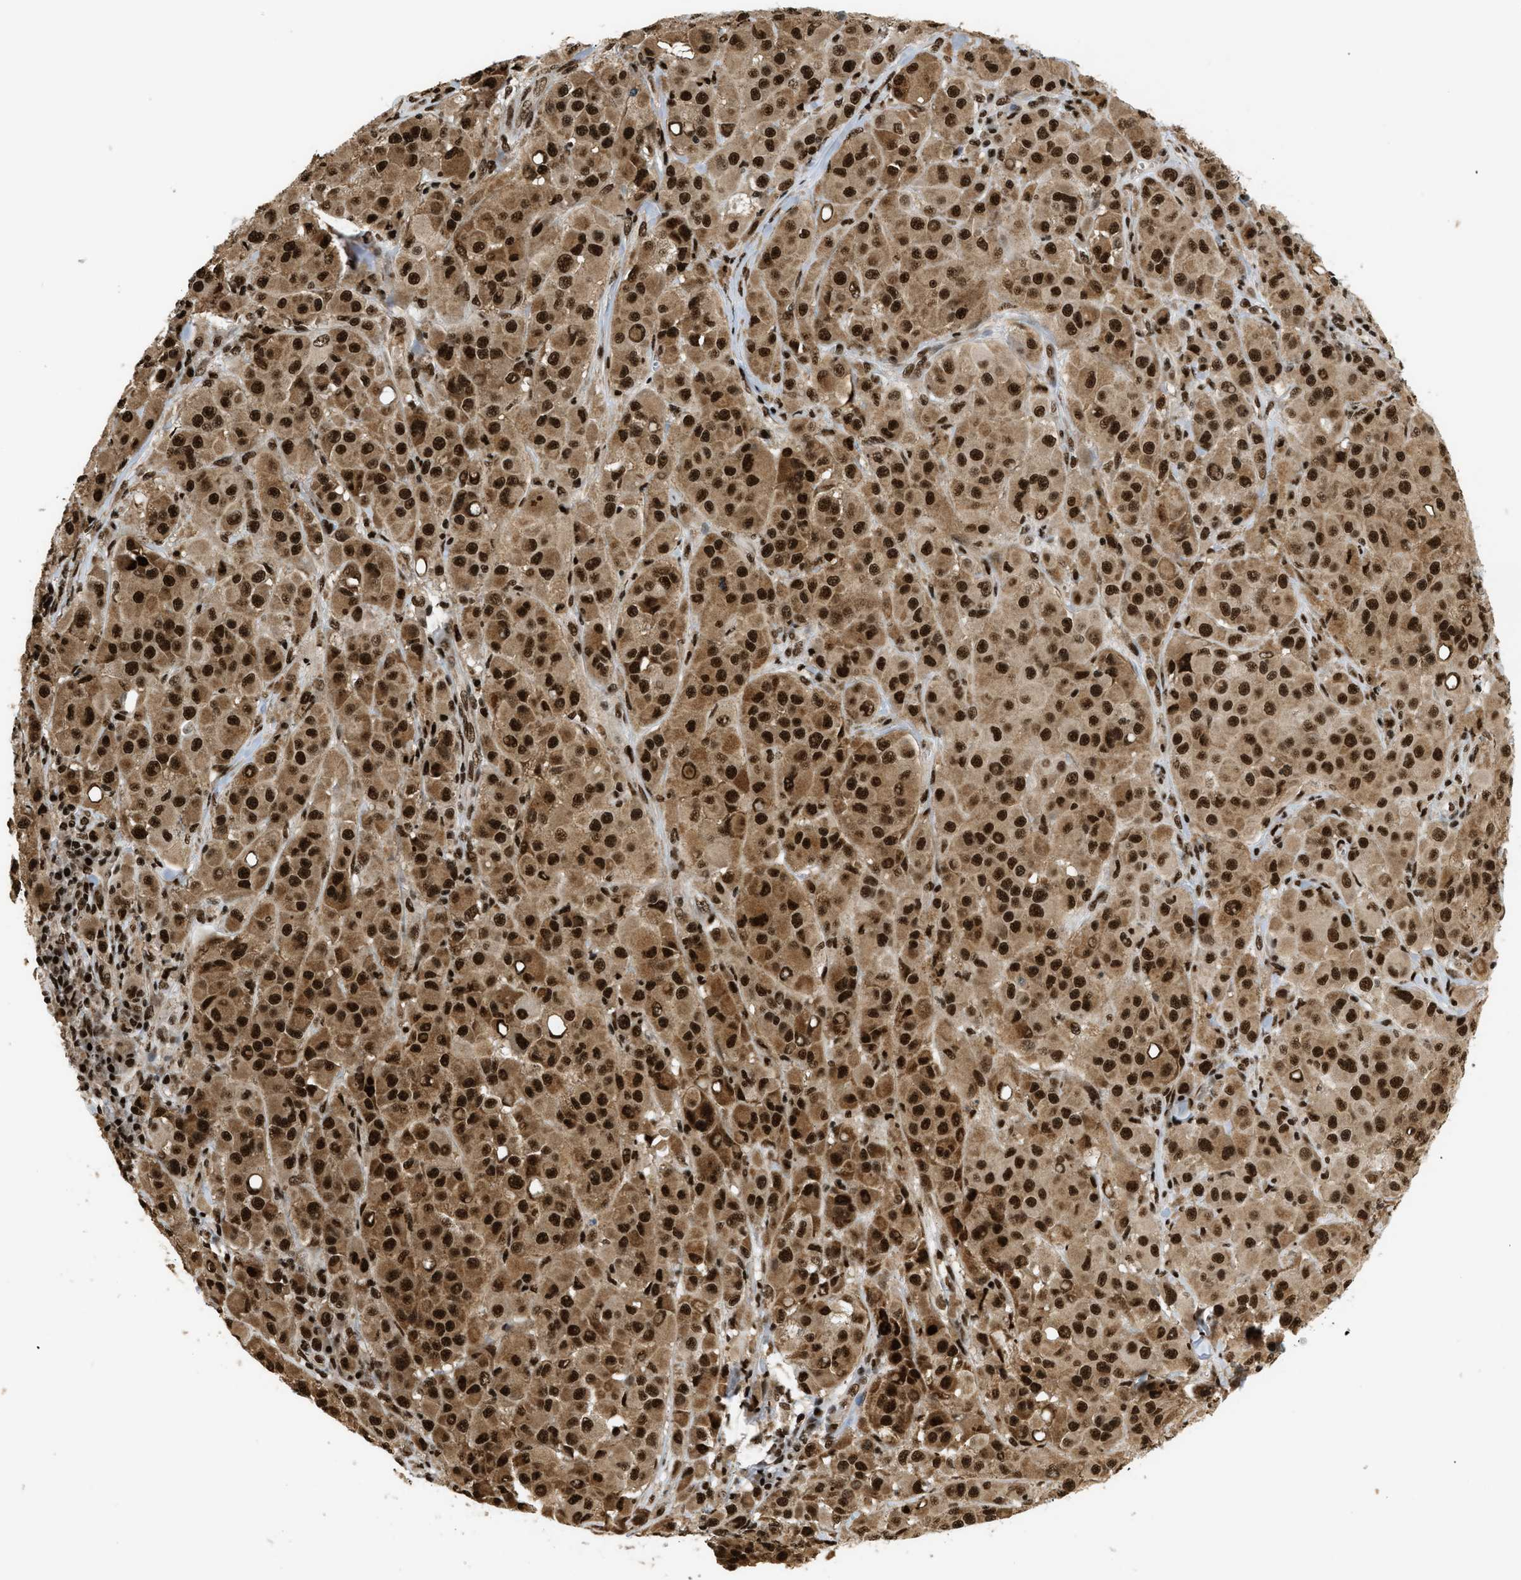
{"staining": {"intensity": "strong", "quantity": ">75%", "location": "cytoplasmic/membranous,nuclear"}, "tissue": "melanoma", "cell_type": "Tumor cells", "image_type": "cancer", "snomed": [{"axis": "morphology", "description": "Malignant melanoma, NOS"}, {"axis": "topography", "description": "Skin"}], "caption": "IHC (DAB (3,3'-diaminobenzidine)) staining of melanoma shows strong cytoplasmic/membranous and nuclear protein staining in about >75% of tumor cells.", "gene": "RBM5", "patient": {"sex": "male", "age": 84}}